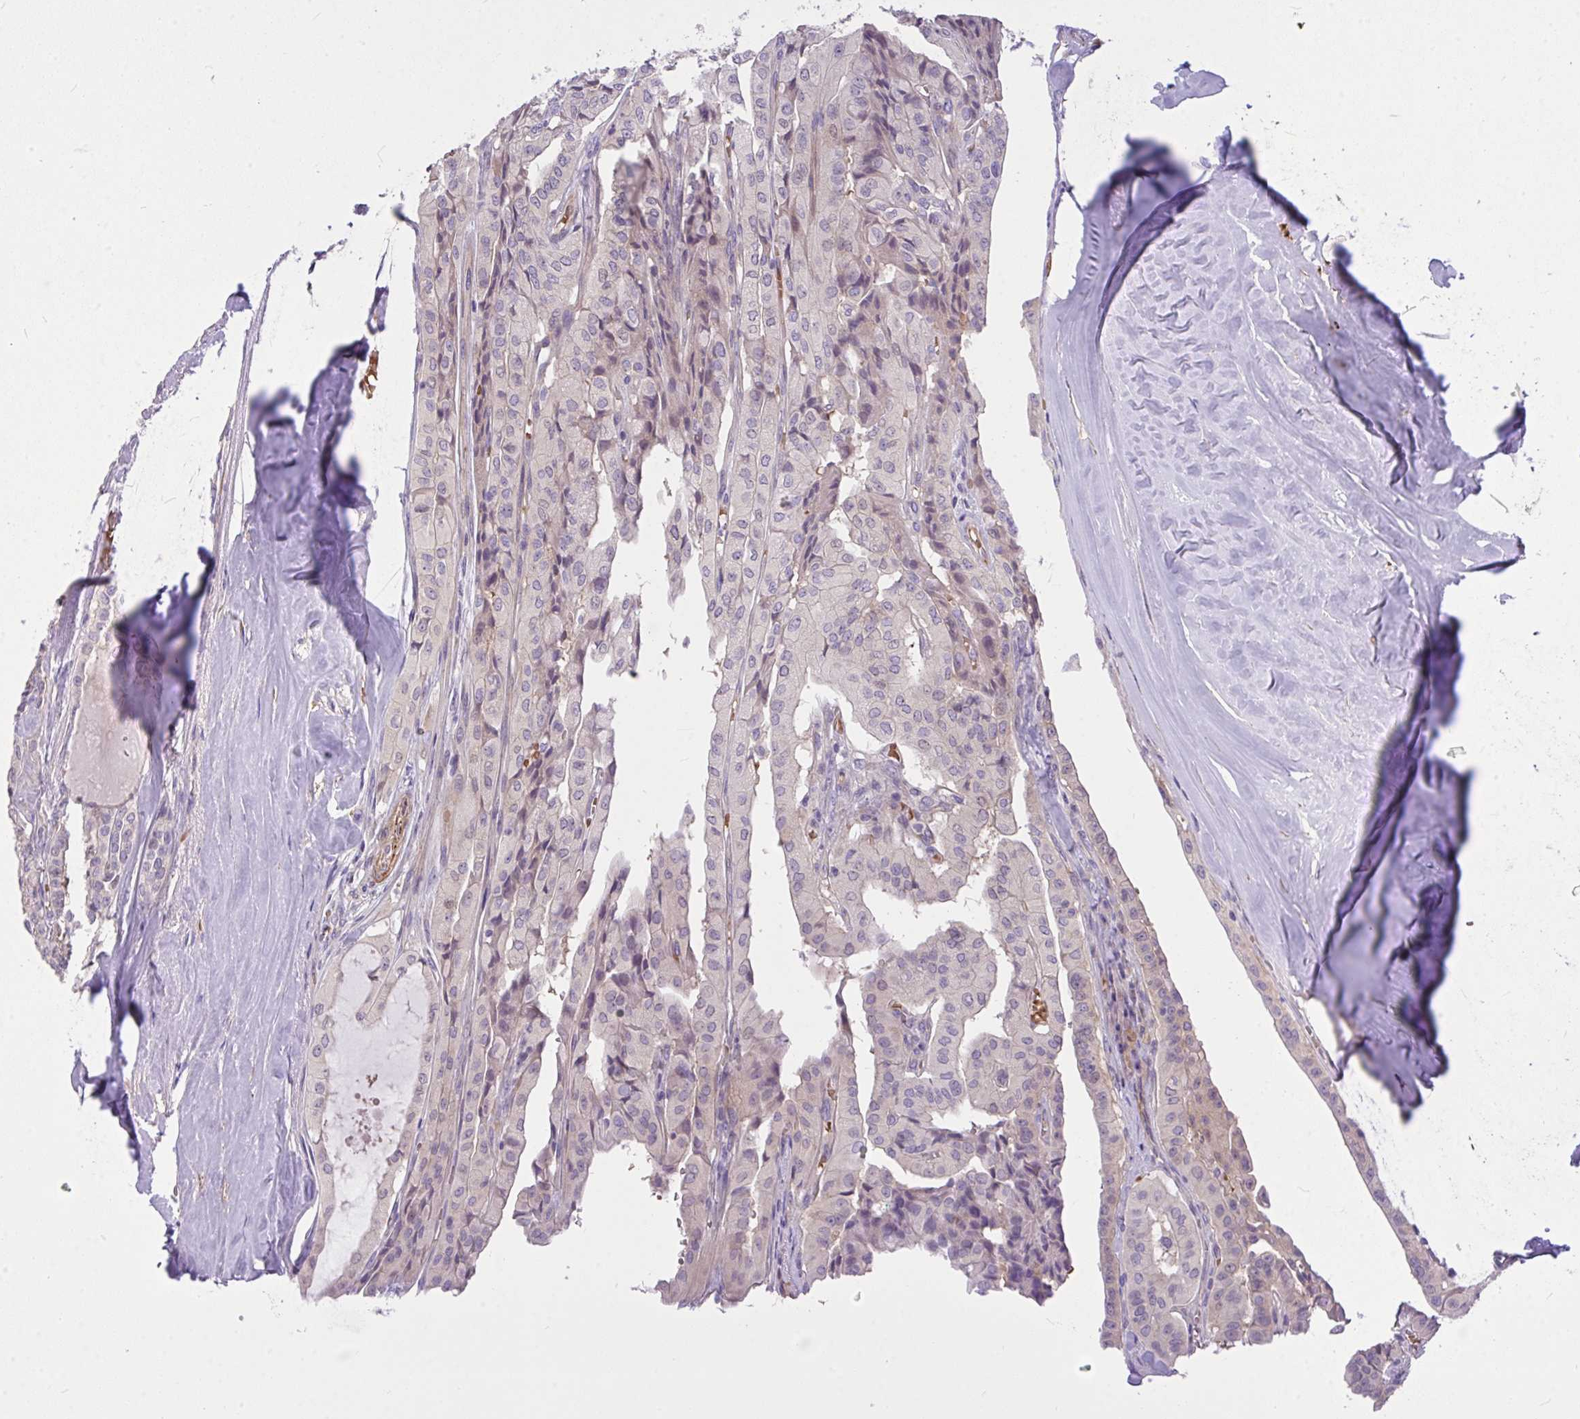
{"staining": {"intensity": "negative", "quantity": "none", "location": "none"}, "tissue": "thyroid cancer", "cell_type": "Tumor cells", "image_type": "cancer", "snomed": [{"axis": "morphology", "description": "Papillary adenocarcinoma, NOS"}, {"axis": "topography", "description": "Thyroid gland"}], "caption": "A histopathology image of thyroid cancer (papillary adenocarcinoma) stained for a protein reveals no brown staining in tumor cells.", "gene": "MOCS1", "patient": {"sex": "female", "age": 59}}